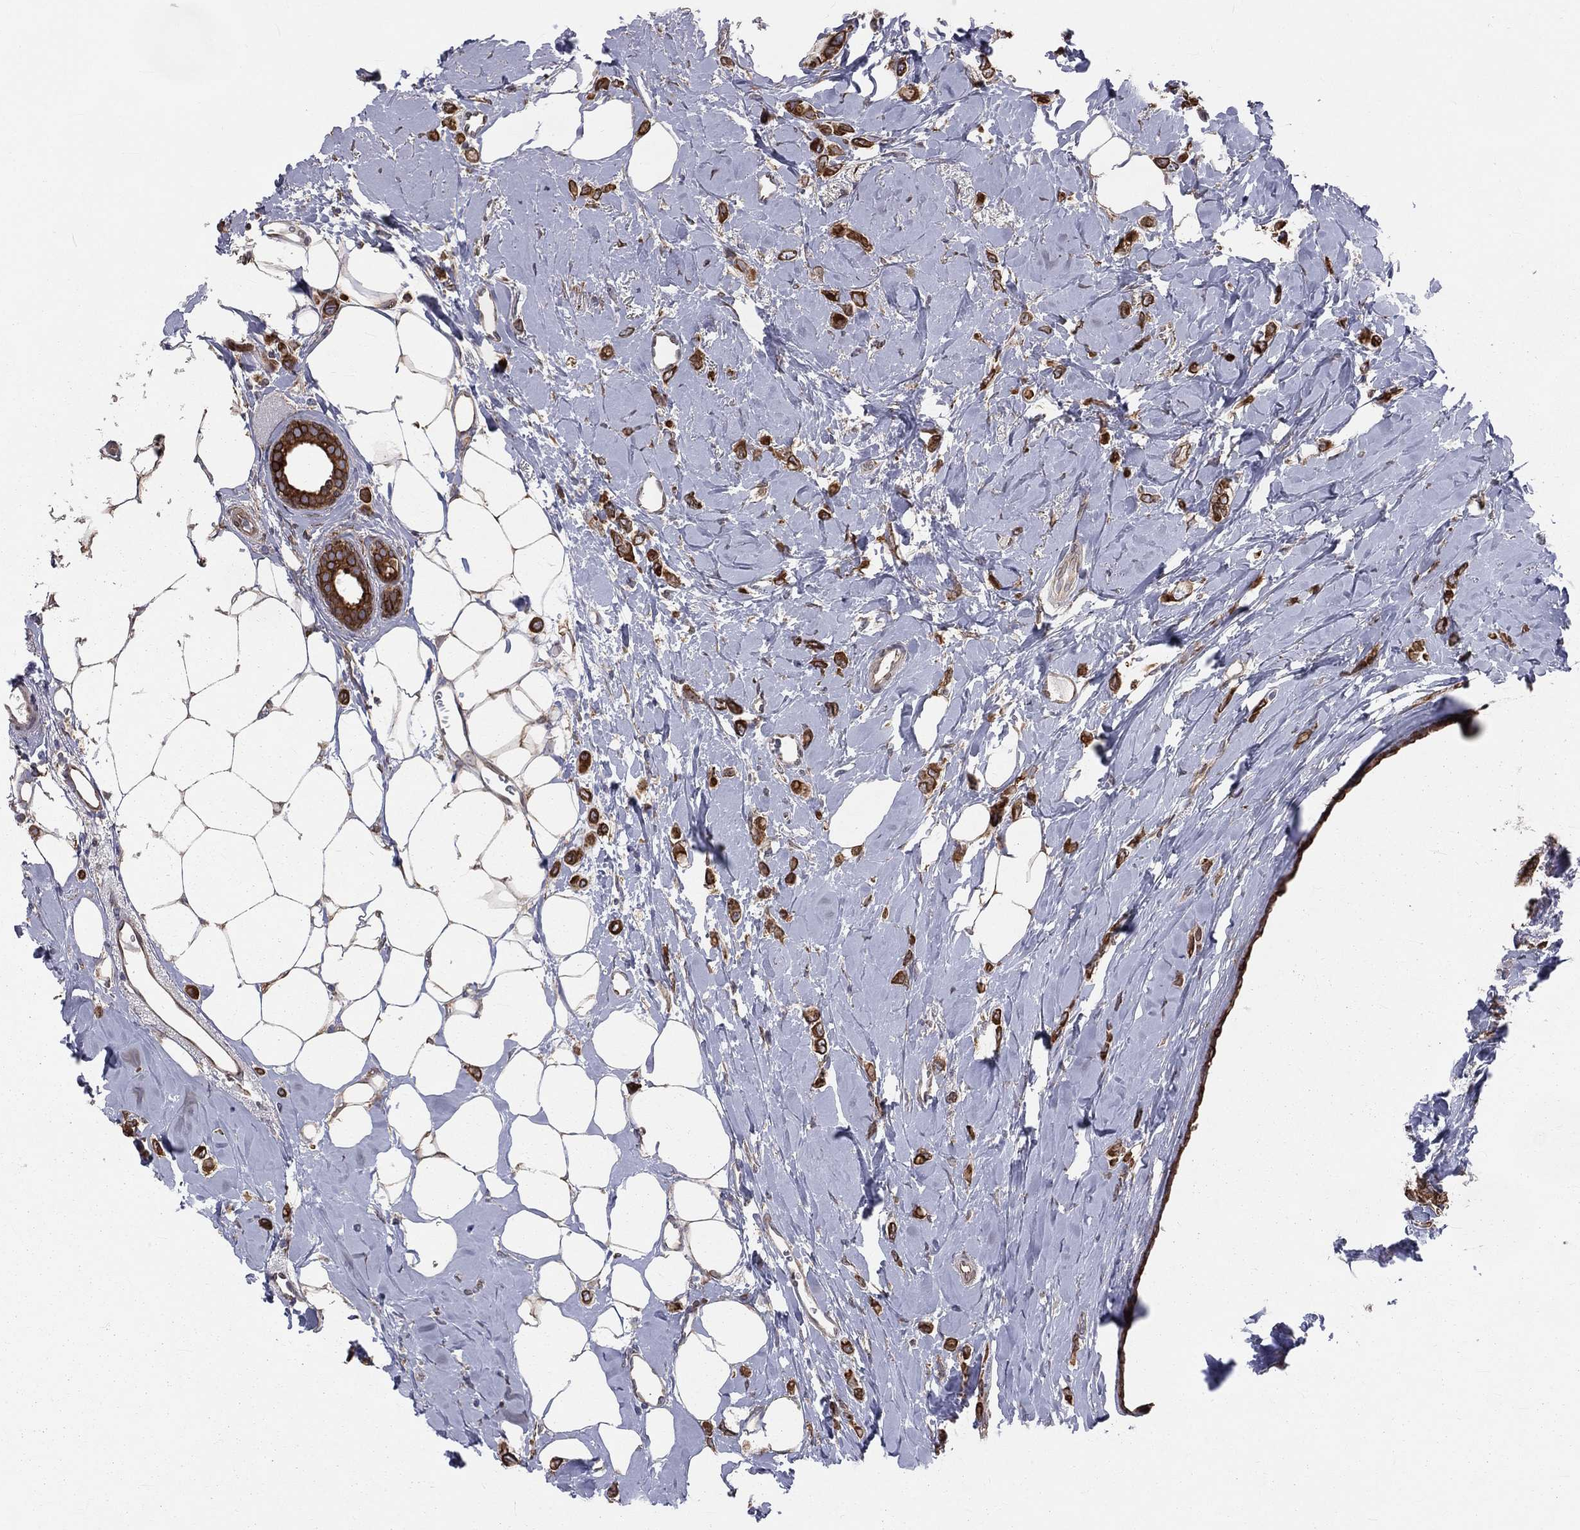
{"staining": {"intensity": "strong", "quantity": ">75%", "location": "cytoplasmic/membranous"}, "tissue": "breast cancer", "cell_type": "Tumor cells", "image_type": "cancer", "snomed": [{"axis": "morphology", "description": "Lobular carcinoma"}, {"axis": "topography", "description": "Breast"}], "caption": "Immunohistochemistry (IHC) of human breast cancer displays high levels of strong cytoplasmic/membranous positivity in approximately >75% of tumor cells. Using DAB (brown) and hematoxylin (blue) stains, captured at high magnification using brightfield microscopy.", "gene": "PGRMC1", "patient": {"sex": "female", "age": 66}}